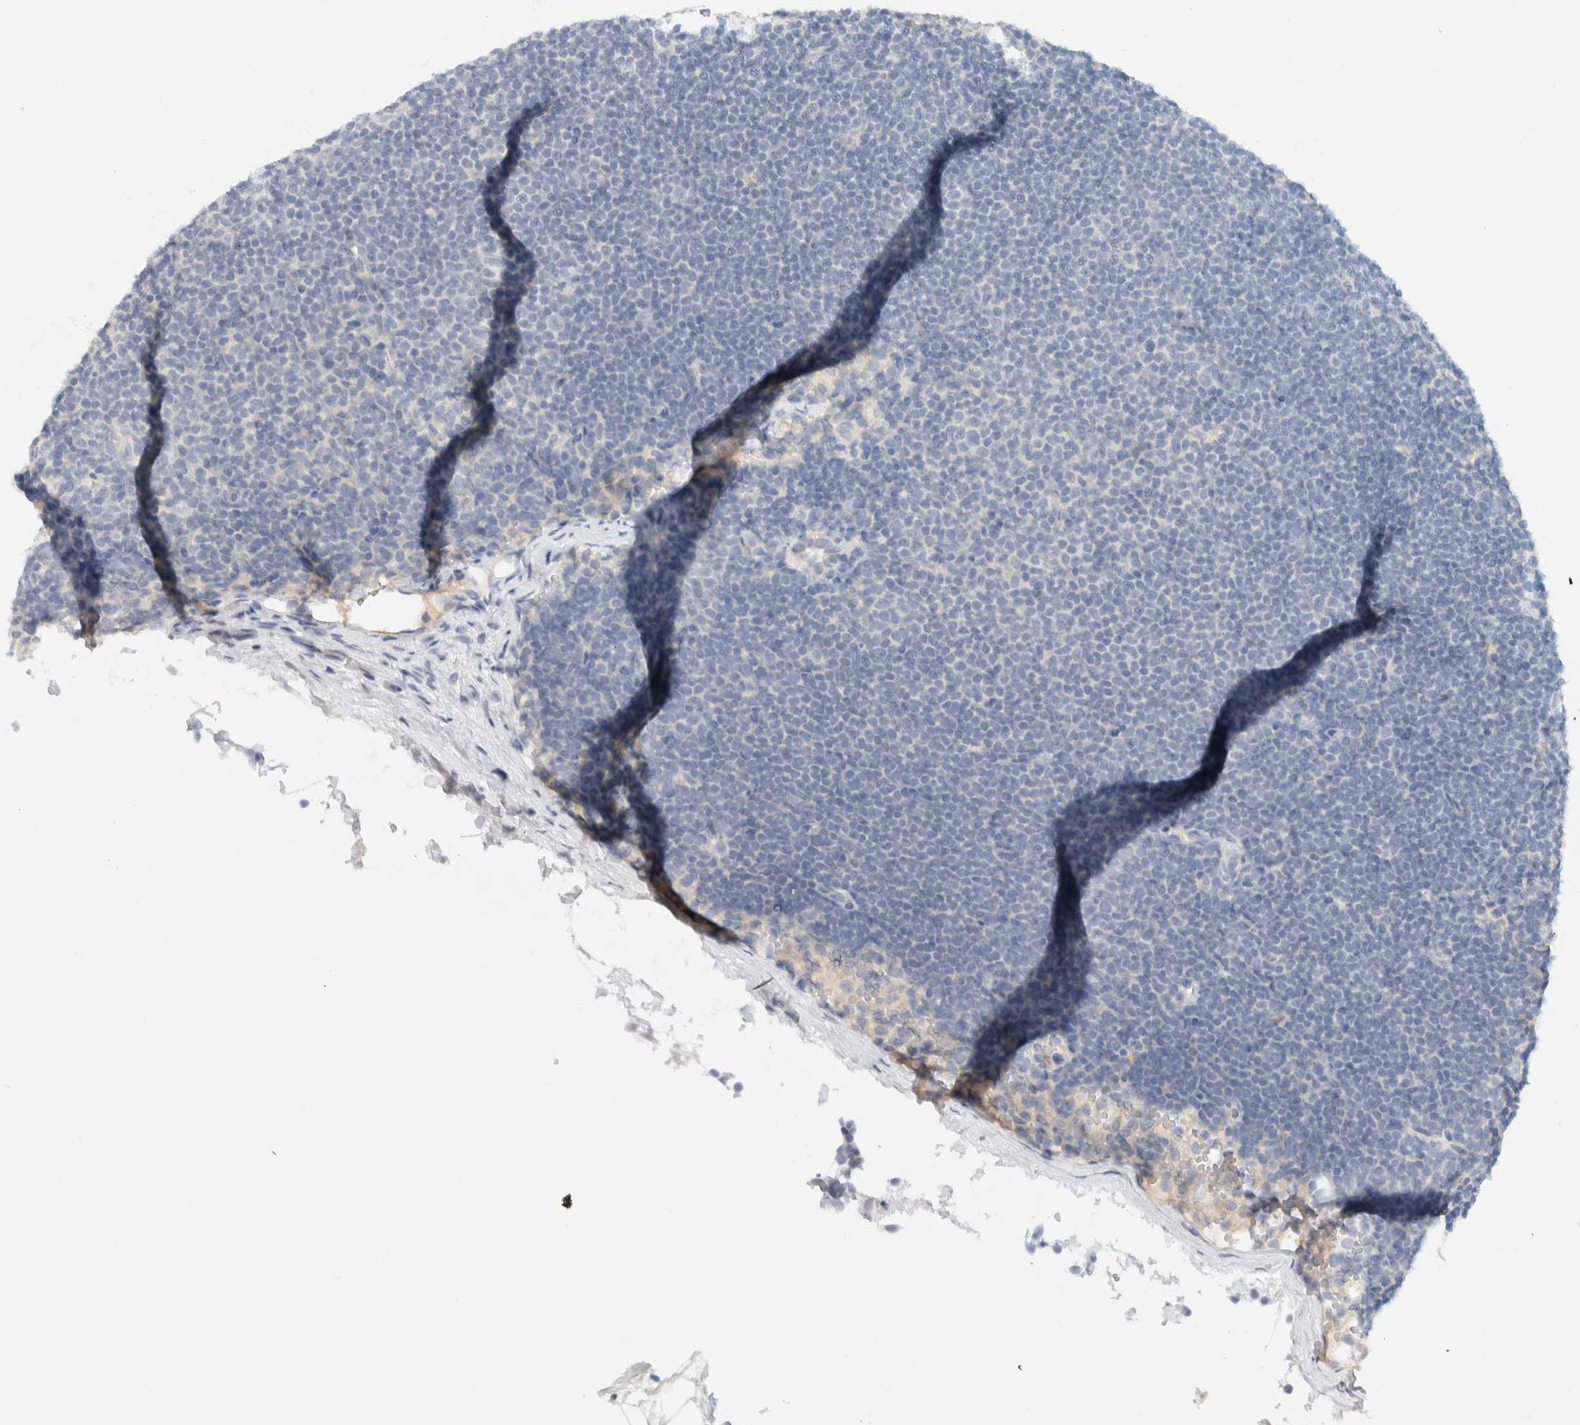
{"staining": {"intensity": "negative", "quantity": "none", "location": "none"}, "tissue": "lymphoma", "cell_type": "Tumor cells", "image_type": "cancer", "snomed": [{"axis": "morphology", "description": "Malignant lymphoma, non-Hodgkin's type, Low grade"}, {"axis": "topography", "description": "Lymph node"}], "caption": "A high-resolution micrograph shows IHC staining of lymphoma, which displays no significant expression in tumor cells.", "gene": "ALOX12B", "patient": {"sex": "female", "age": 53}}